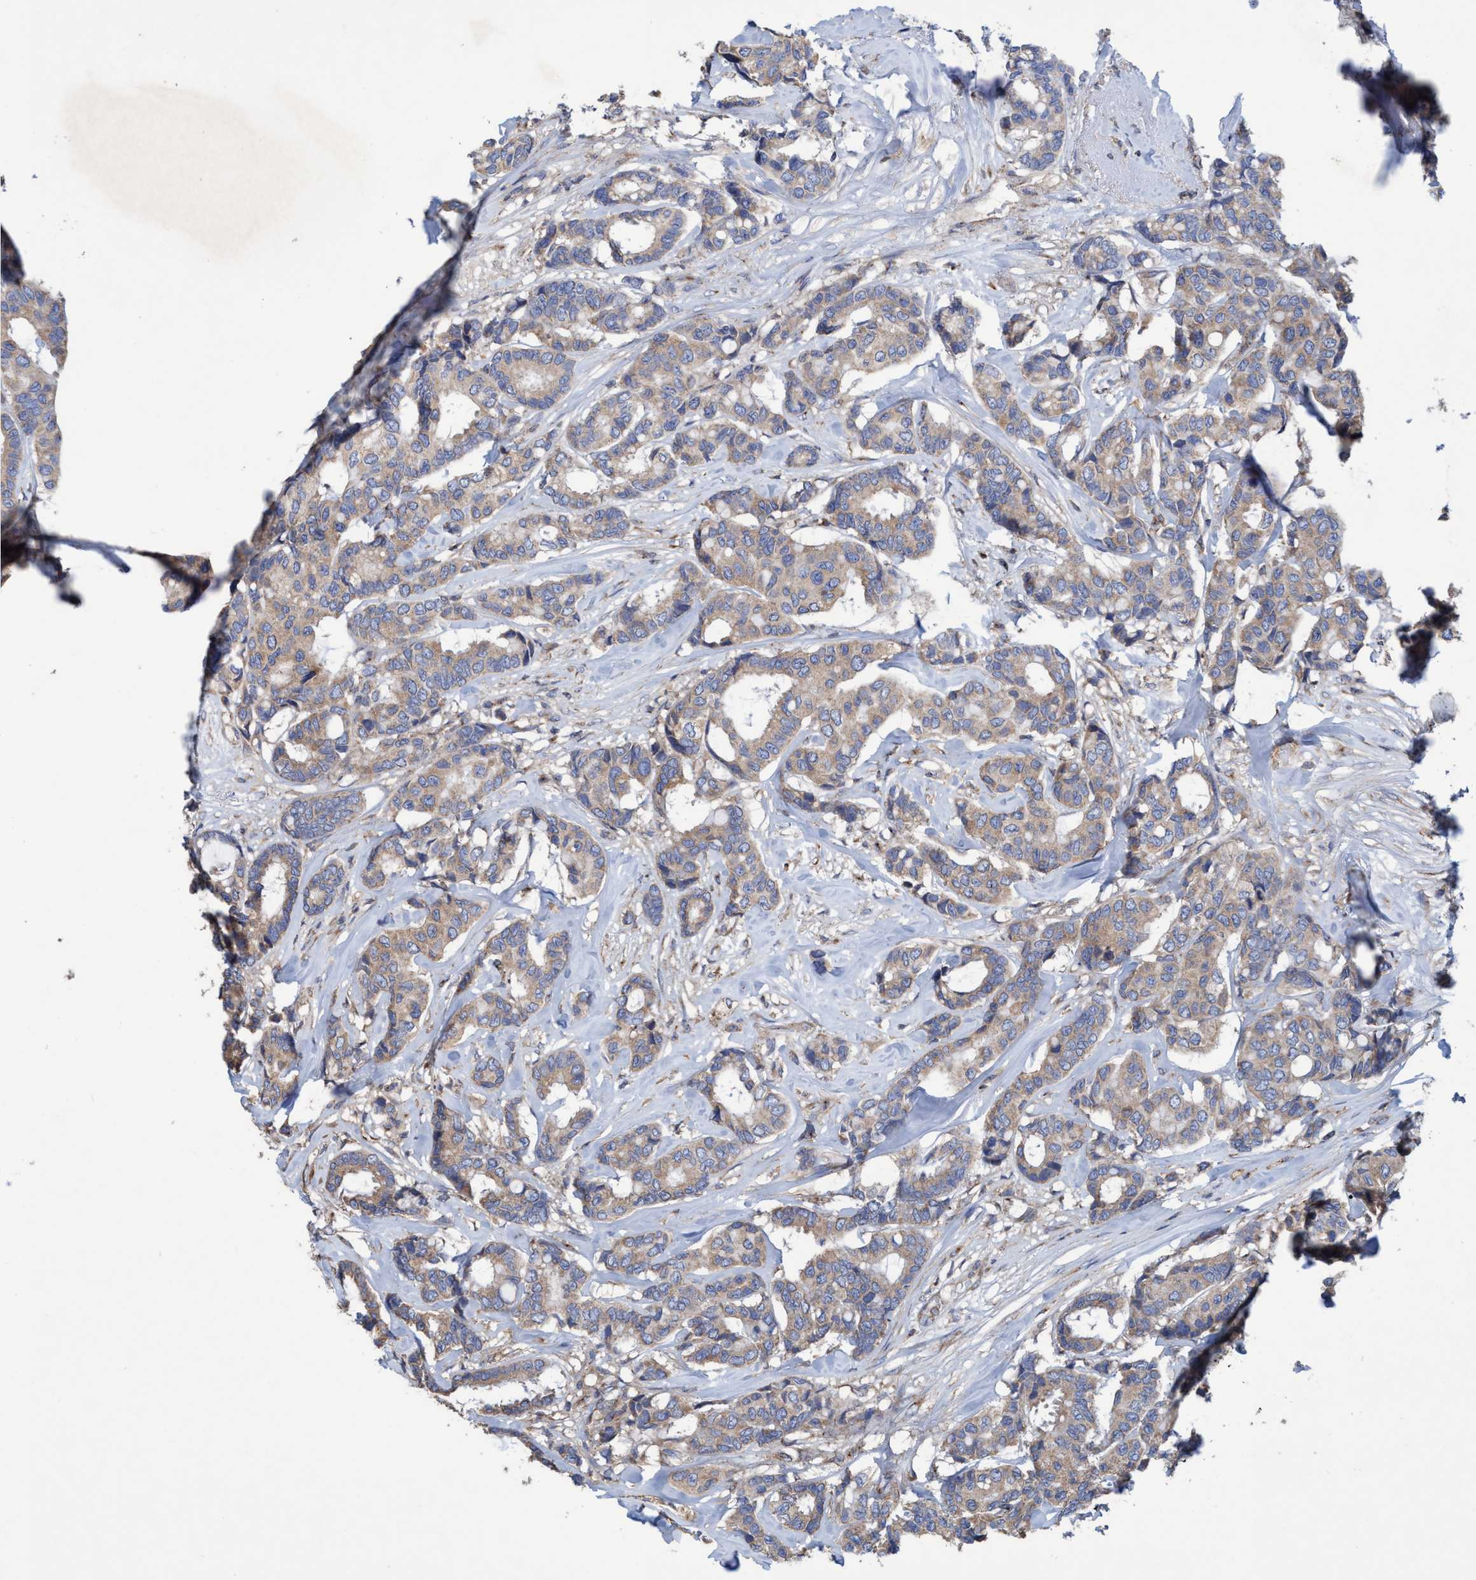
{"staining": {"intensity": "weak", "quantity": ">75%", "location": "cytoplasmic/membranous"}, "tissue": "breast cancer", "cell_type": "Tumor cells", "image_type": "cancer", "snomed": [{"axis": "morphology", "description": "Duct carcinoma"}, {"axis": "topography", "description": "Breast"}], "caption": "High-magnification brightfield microscopy of infiltrating ductal carcinoma (breast) stained with DAB (brown) and counterstained with hematoxylin (blue). tumor cells exhibit weak cytoplasmic/membranous staining is present in approximately>75% of cells. (DAB = brown stain, brightfield microscopy at high magnification).", "gene": "BICD2", "patient": {"sex": "female", "age": 87}}